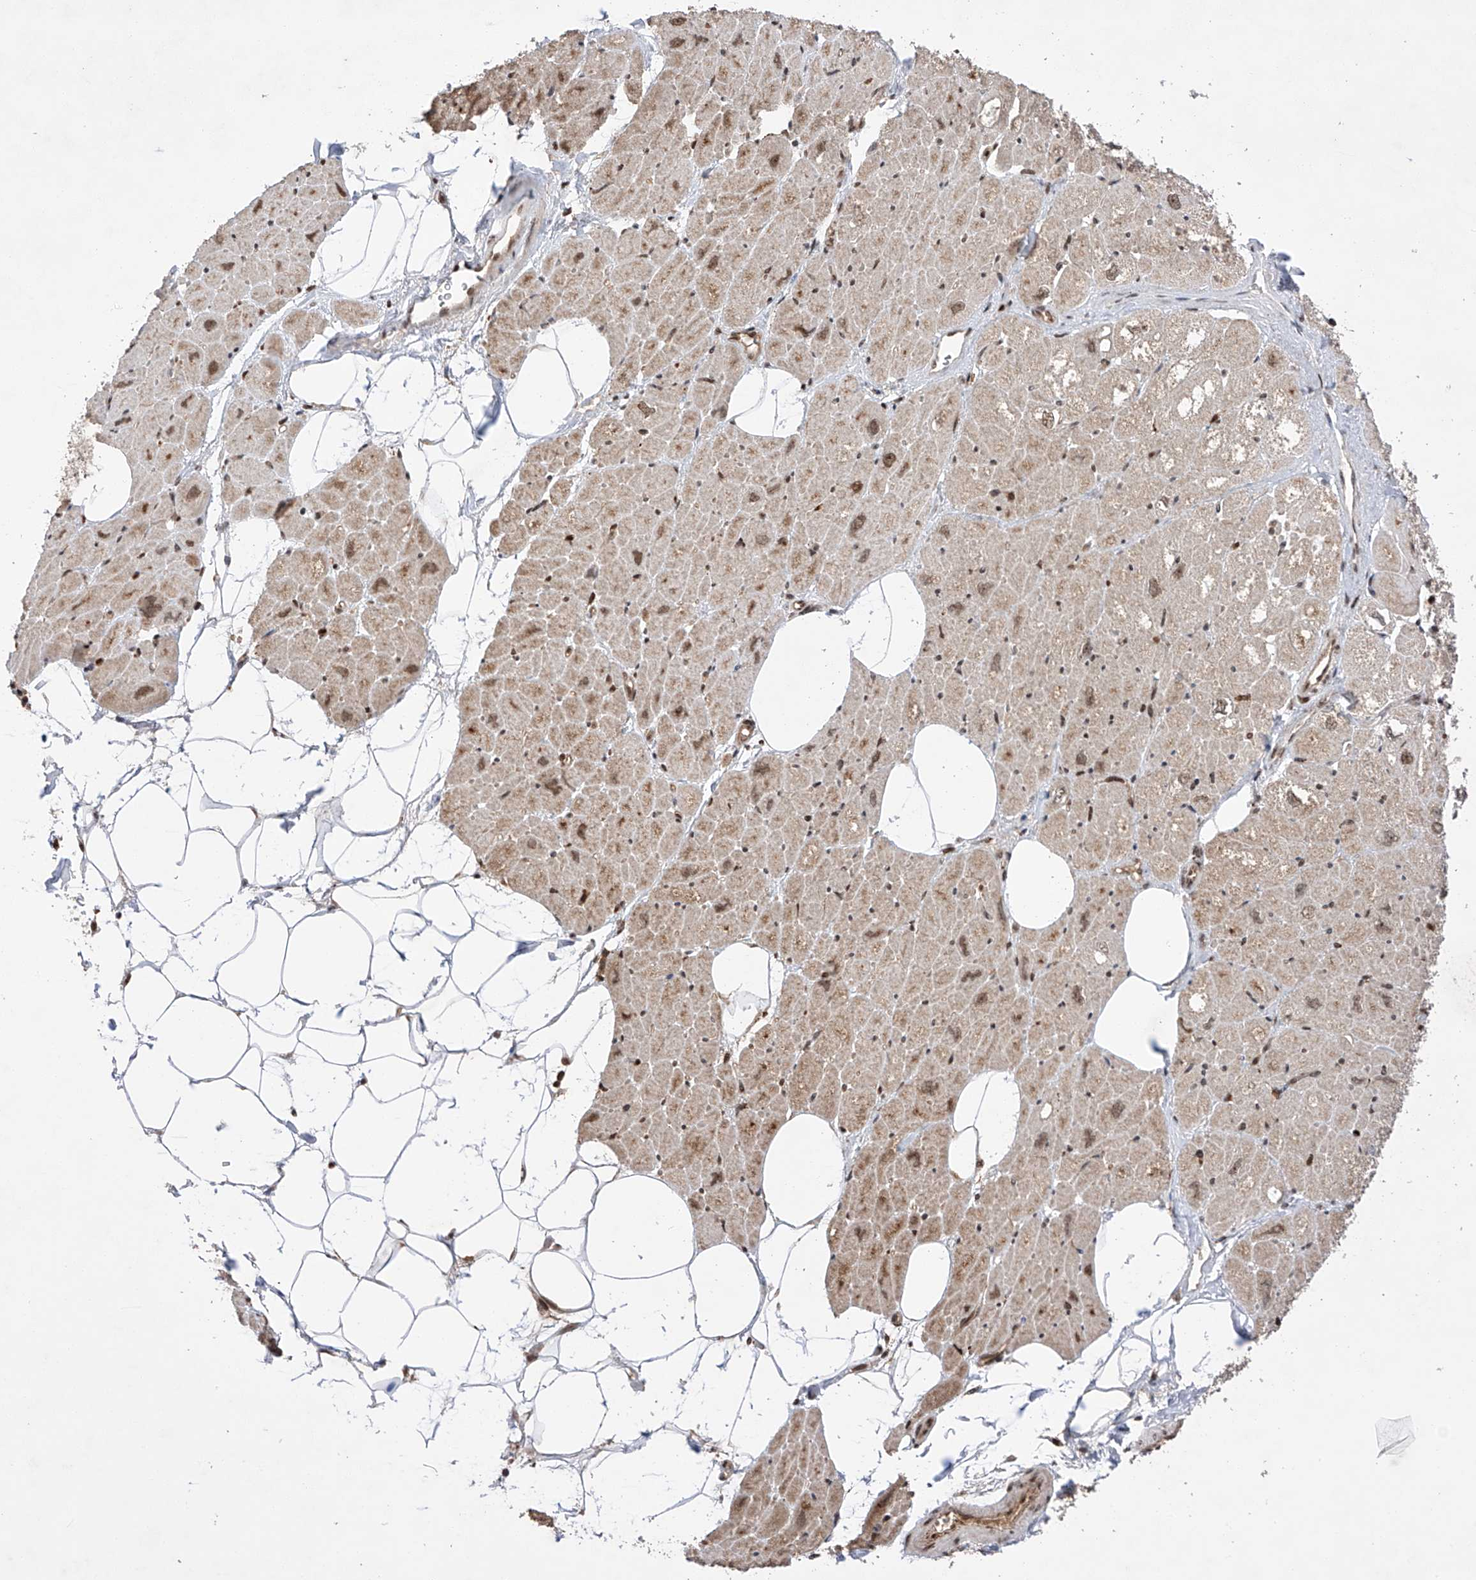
{"staining": {"intensity": "weak", "quantity": "25%-75%", "location": "cytoplasmic/membranous,nuclear"}, "tissue": "heart muscle", "cell_type": "Cardiomyocytes", "image_type": "normal", "snomed": [{"axis": "morphology", "description": "Normal tissue, NOS"}, {"axis": "topography", "description": "Heart"}], "caption": "An IHC micrograph of benign tissue is shown. Protein staining in brown highlights weak cytoplasmic/membranous,nuclear positivity in heart muscle within cardiomyocytes.", "gene": "ZNF280D", "patient": {"sex": "male", "age": 50}}